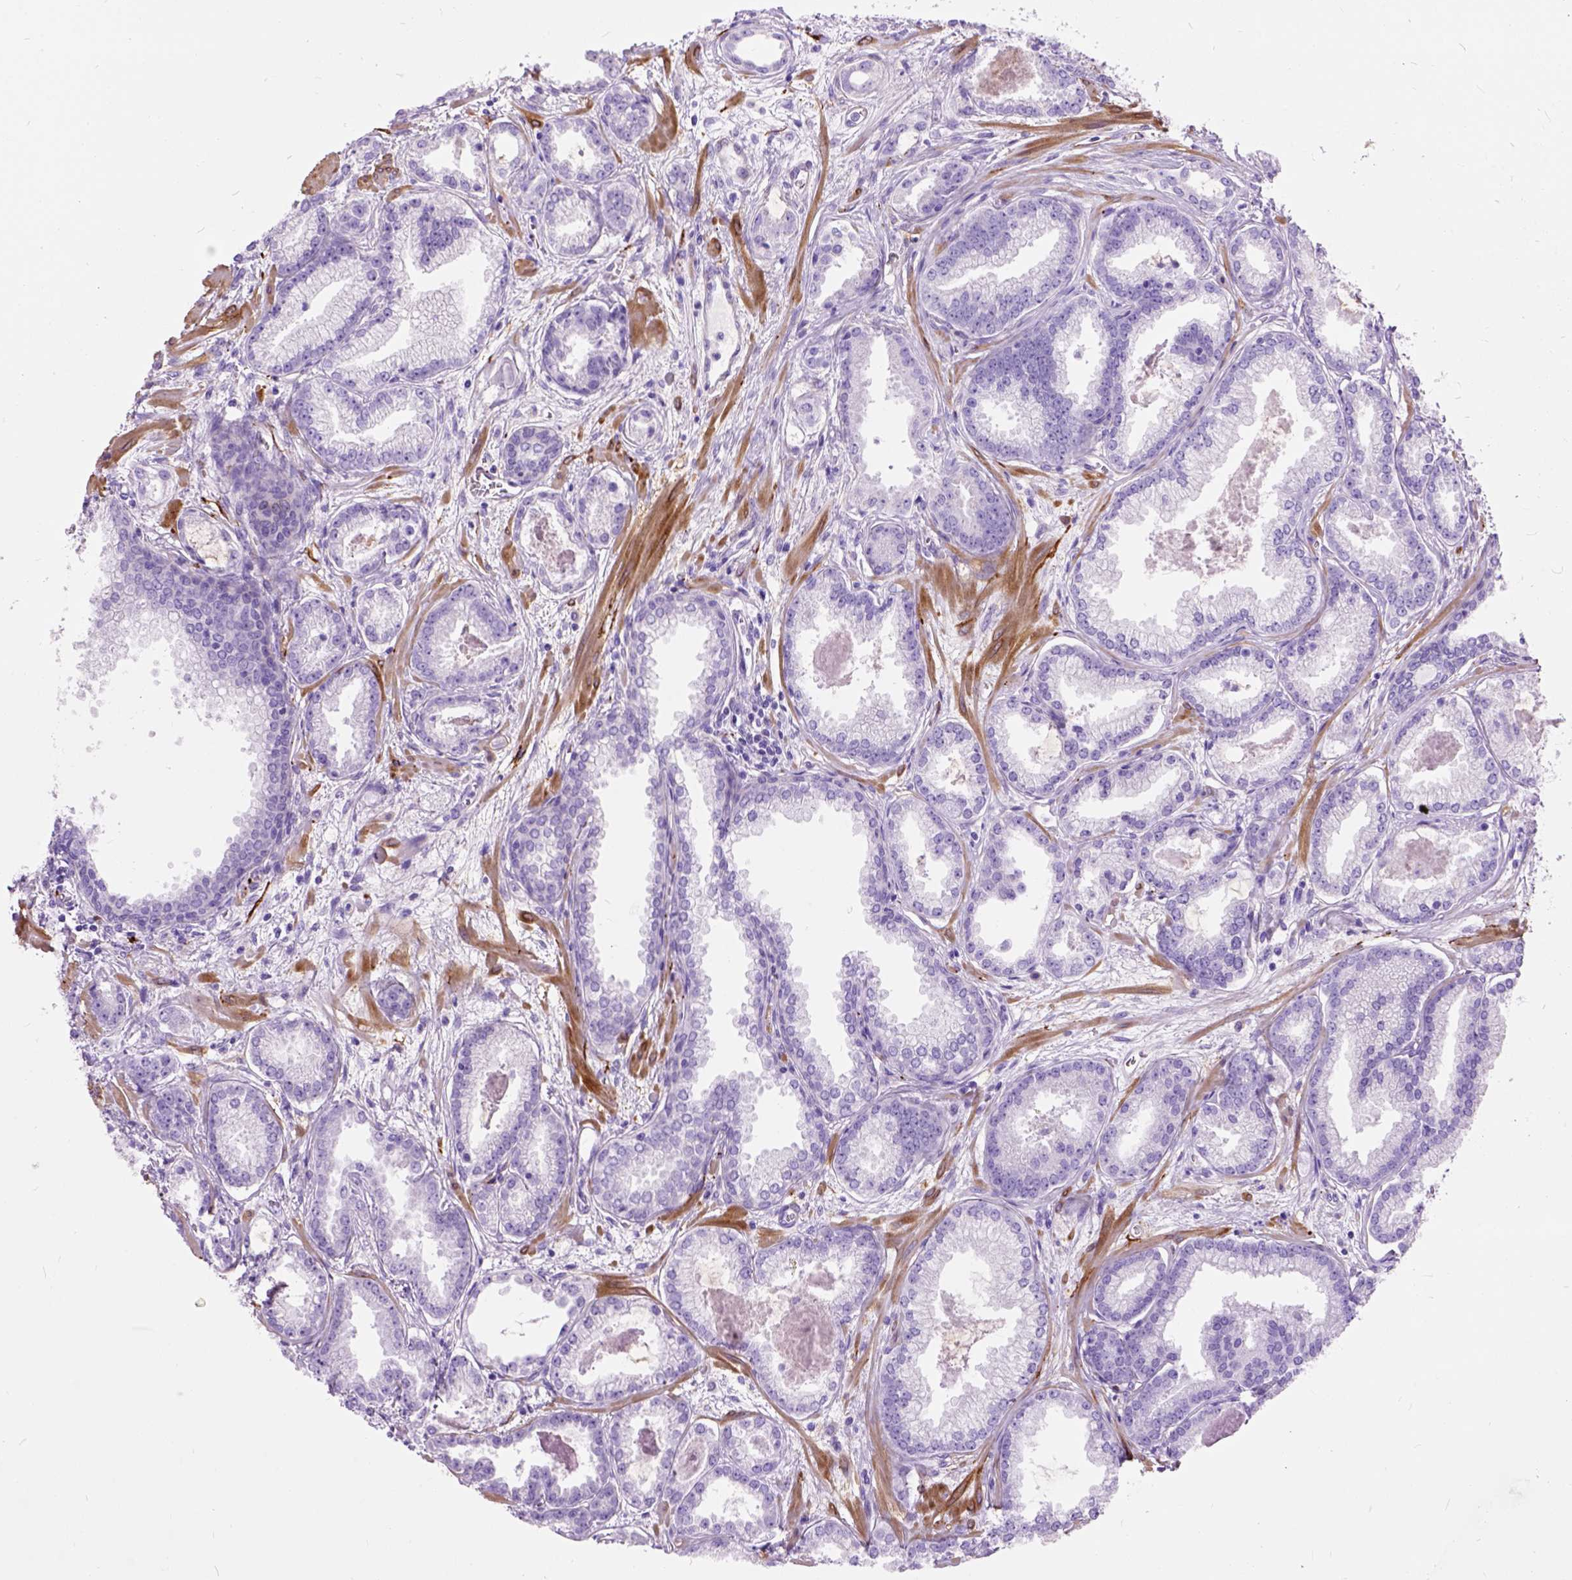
{"staining": {"intensity": "negative", "quantity": "none", "location": "none"}, "tissue": "prostate cancer", "cell_type": "Tumor cells", "image_type": "cancer", "snomed": [{"axis": "morphology", "description": "Adenocarcinoma, Low grade"}, {"axis": "topography", "description": "Prostate"}], "caption": "Protein analysis of adenocarcinoma (low-grade) (prostate) reveals no significant positivity in tumor cells.", "gene": "MAPT", "patient": {"sex": "male", "age": 68}}